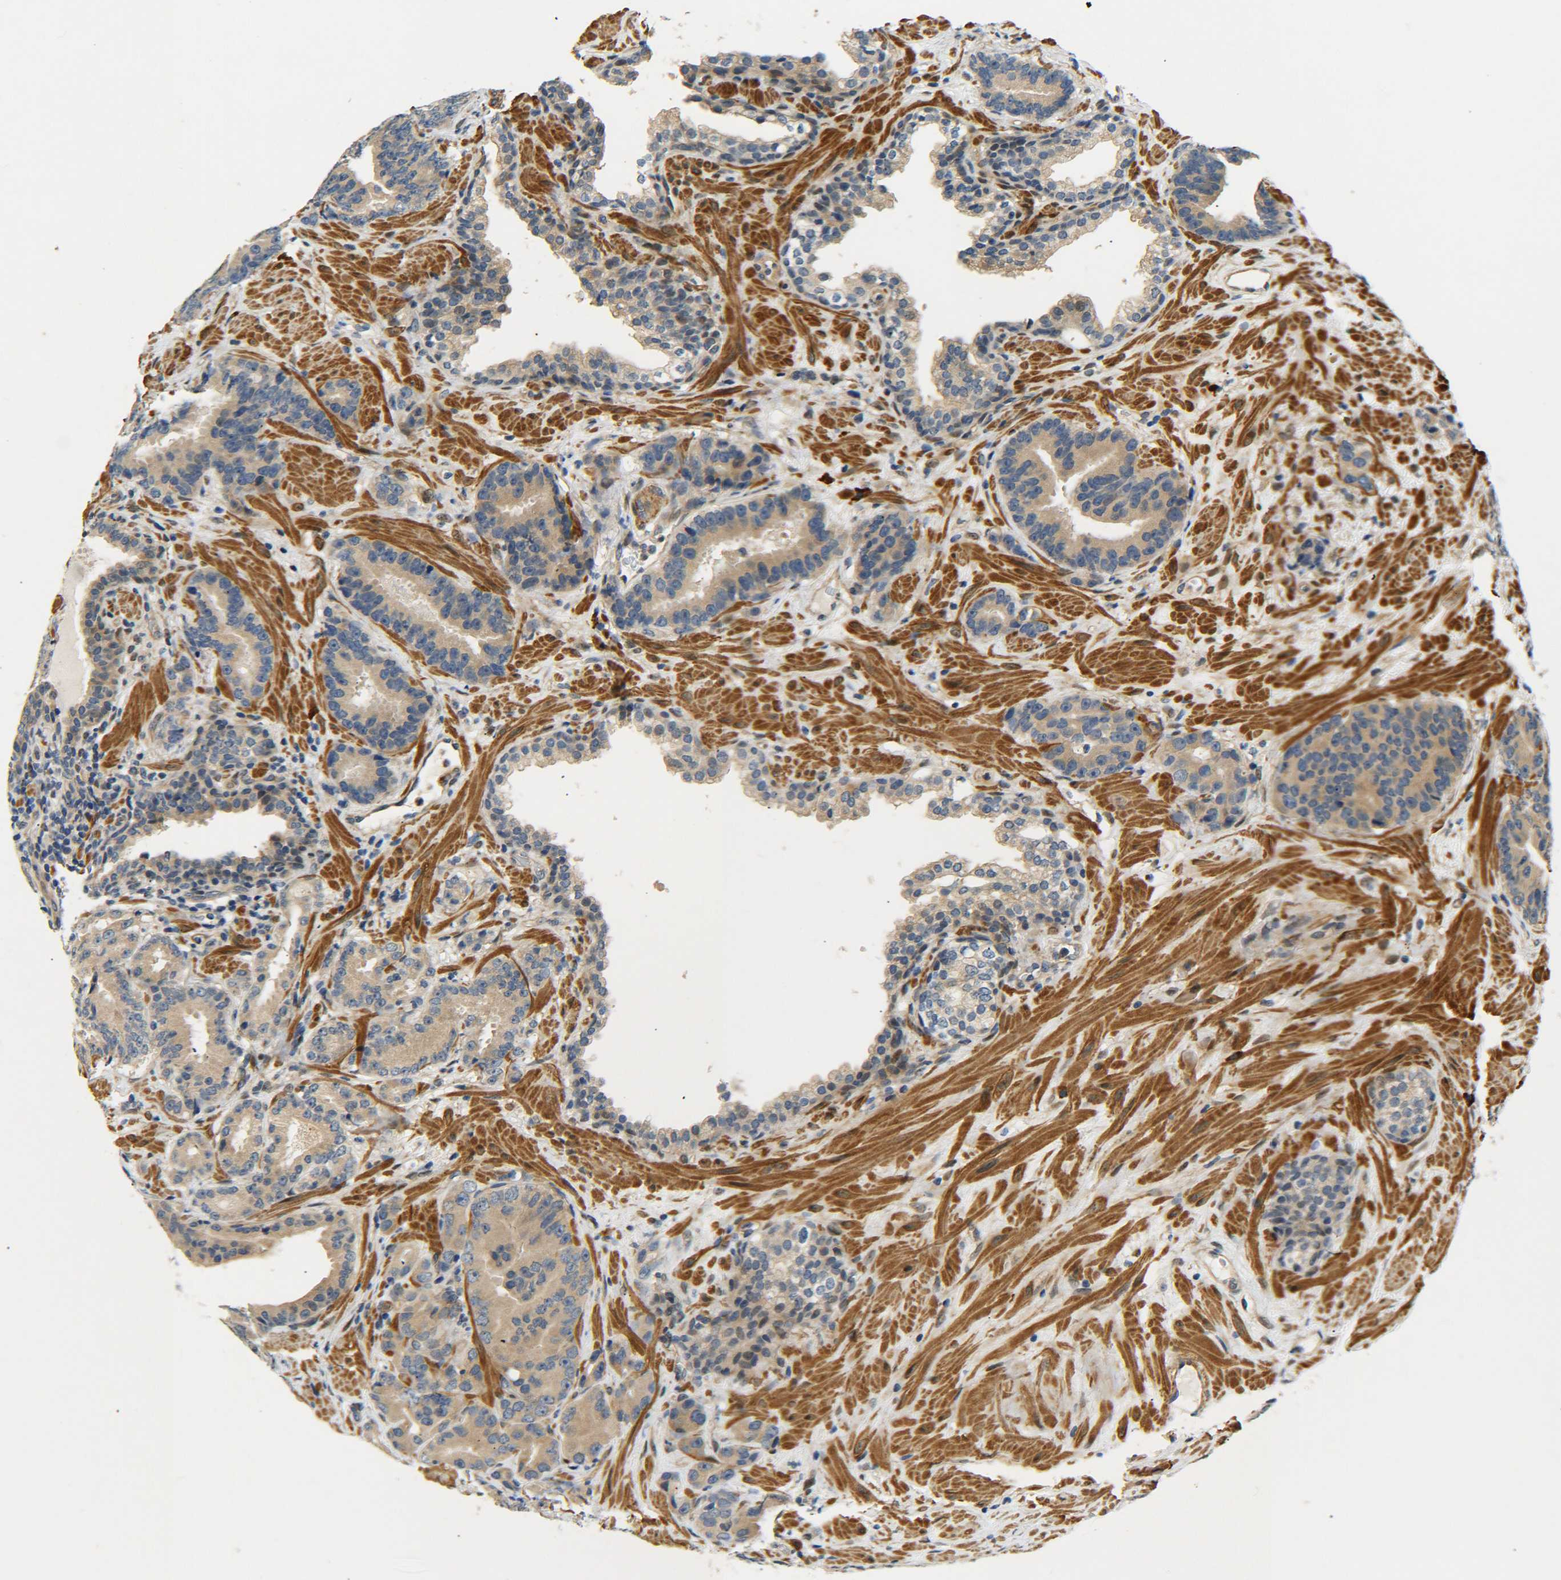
{"staining": {"intensity": "weak", "quantity": ">75%", "location": "cytoplasmic/membranous"}, "tissue": "prostate cancer", "cell_type": "Tumor cells", "image_type": "cancer", "snomed": [{"axis": "morphology", "description": "Adenocarcinoma, Low grade"}, {"axis": "topography", "description": "Prostate"}], "caption": "A high-resolution photomicrograph shows IHC staining of prostate adenocarcinoma (low-grade), which demonstrates weak cytoplasmic/membranous staining in approximately >75% of tumor cells.", "gene": "MEIS1", "patient": {"sex": "male", "age": 59}}